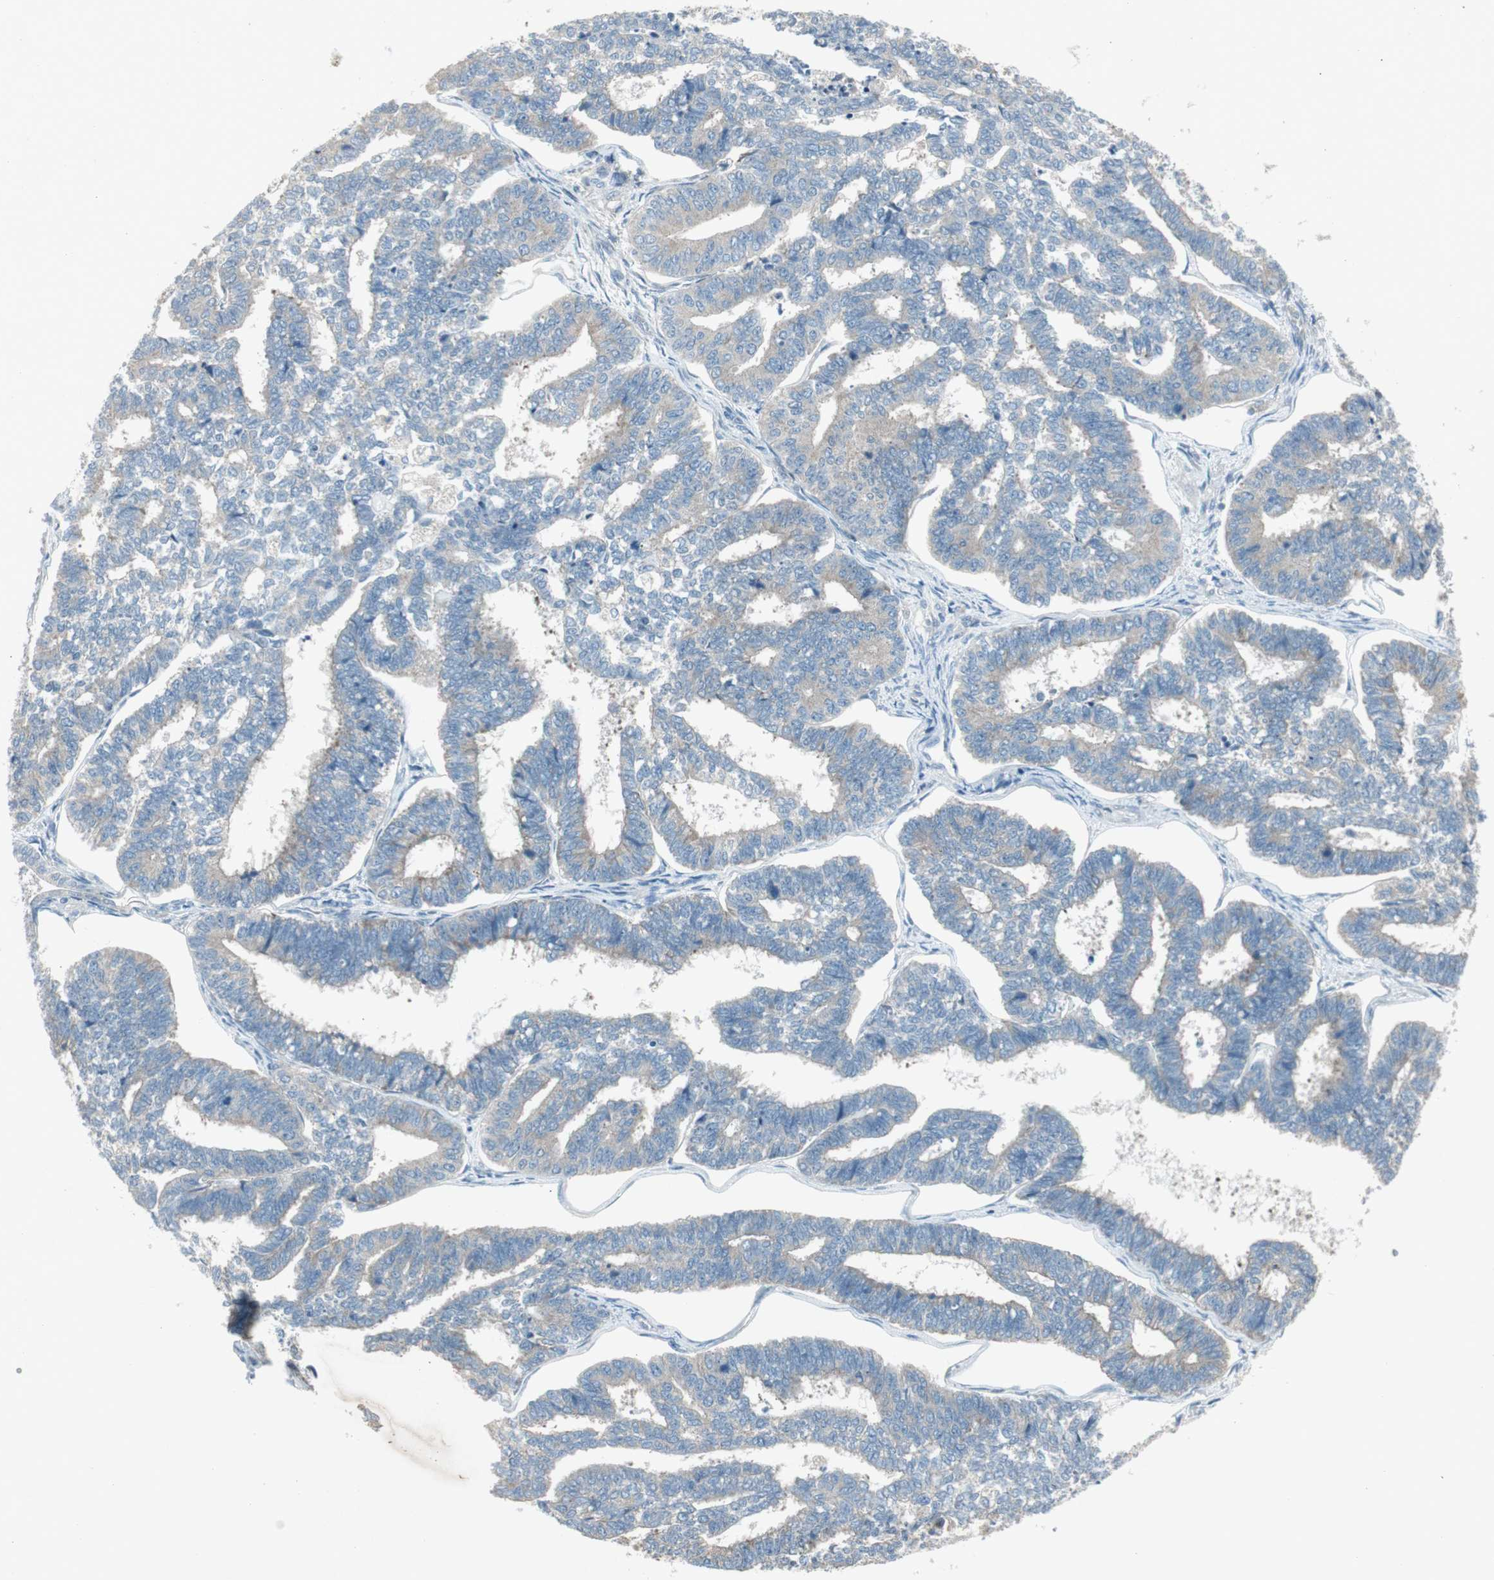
{"staining": {"intensity": "weak", "quantity": ">75%", "location": "cytoplasmic/membranous"}, "tissue": "endometrial cancer", "cell_type": "Tumor cells", "image_type": "cancer", "snomed": [{"axis": "morphology", "description": "Adenocarcinoma, NOS"}, {"axis": "topography", "description": "Endometrium"}], "caption": "Immunohistochemical staining of human endometrial cancer reveals weak cytoplasmic/membranous protein positivity in approximately >75% of tumor cells.", "gene": "PANK2", "patient": {"sex": "female", "age": 70}}